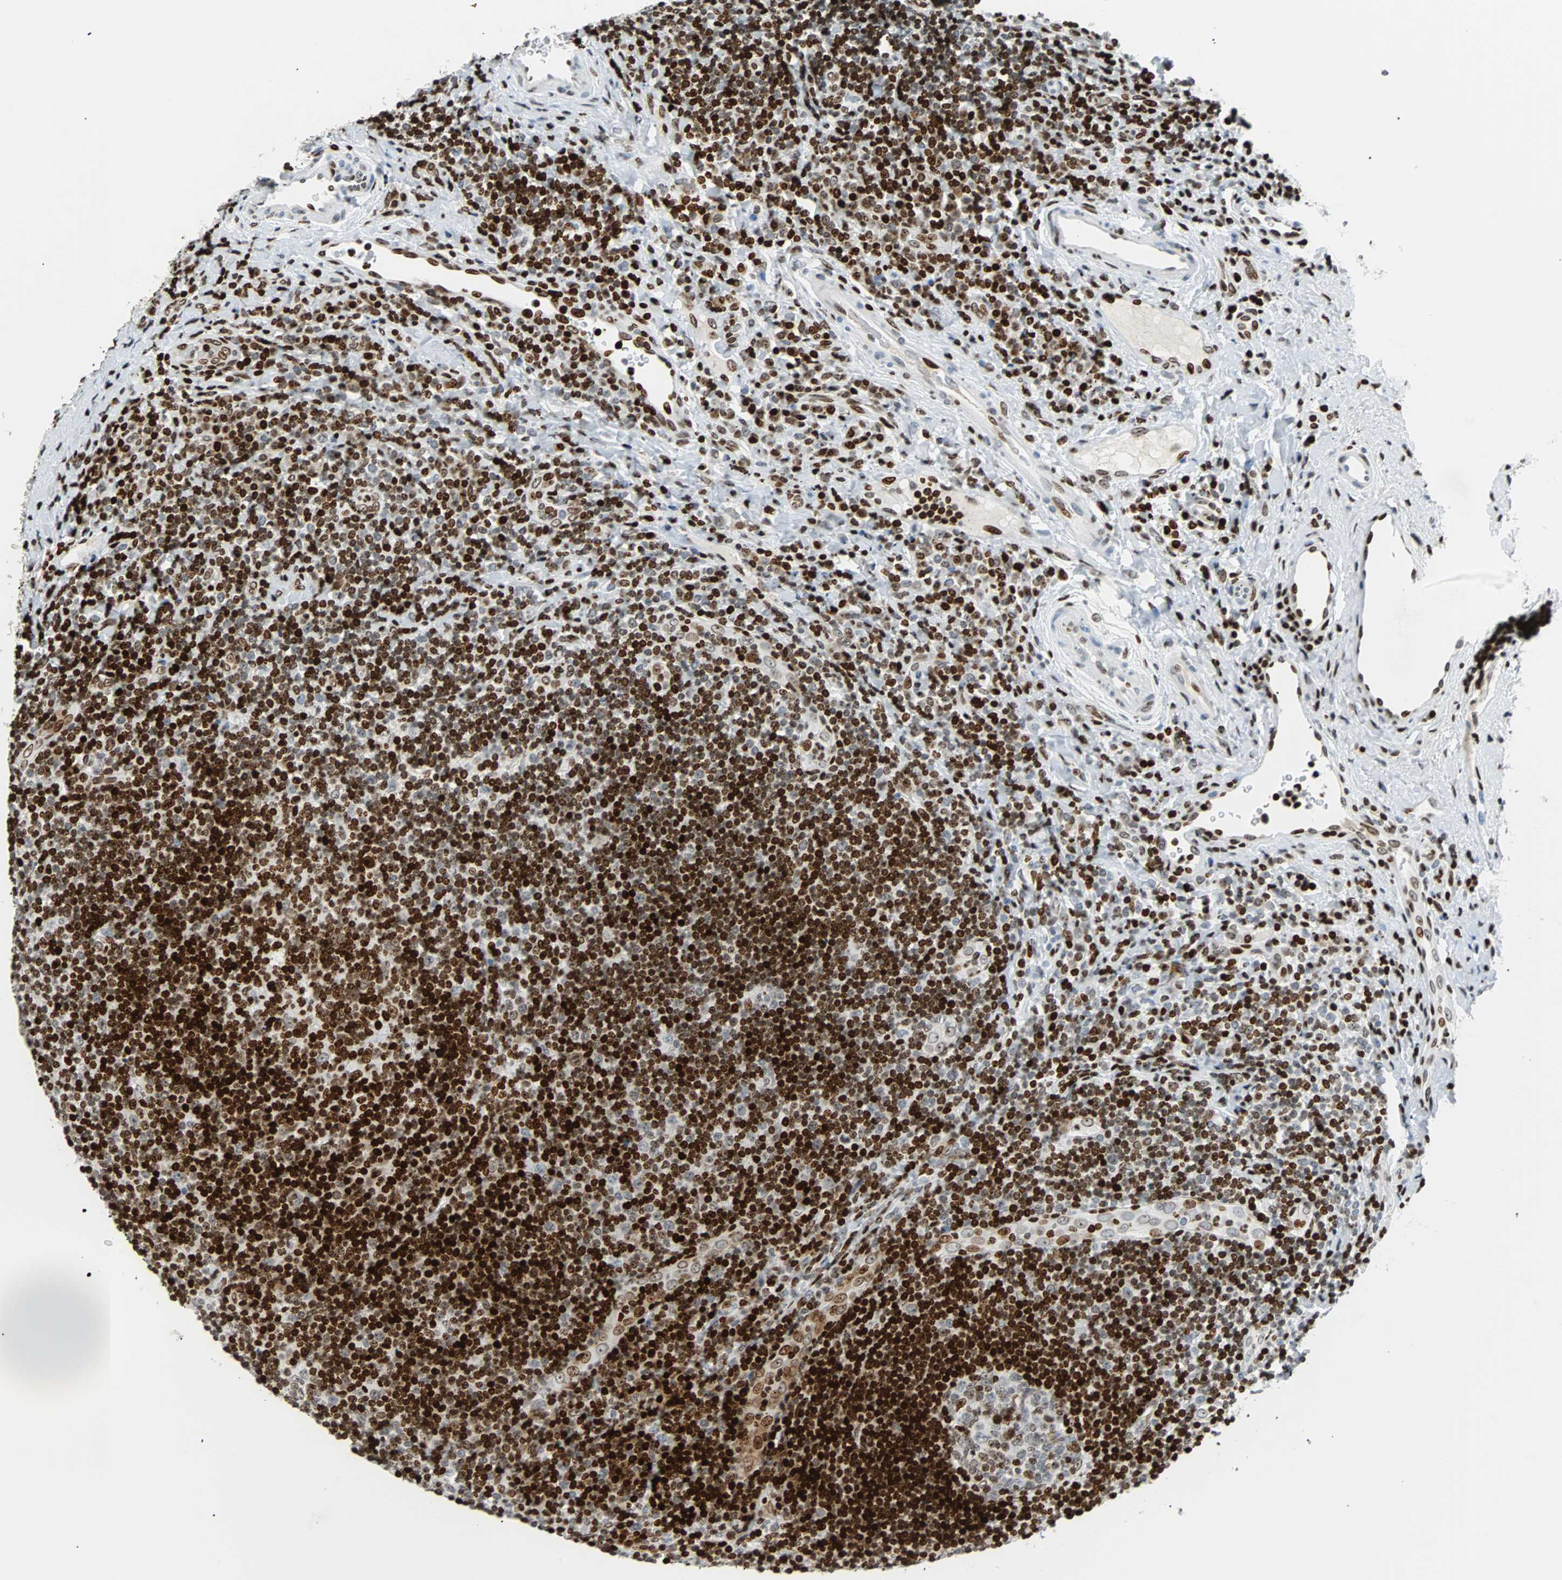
{"staining": {"intensity": "strong", "quantity": ">75%", "location": "nuclear"}, "tissue": "lymphoma", "cell_type": "Tumor cells", "image_type": "cancer", "snomed": [{"axis": "morphology", "description": "Malignant lymphoma, non-Hodgkin's type, High grade"}, {"axis": "topography", "description": "Tonsil"}], "caption": "Immunohistochemical staining of human malignant lymphoma, non-Hodgkin's type (high-grade) exhibits high levels of strong nuclear protein staining in about >75% of tumor cells.", "gene": "ZNF131", "patient": {"sex": "female", "age": 36}}